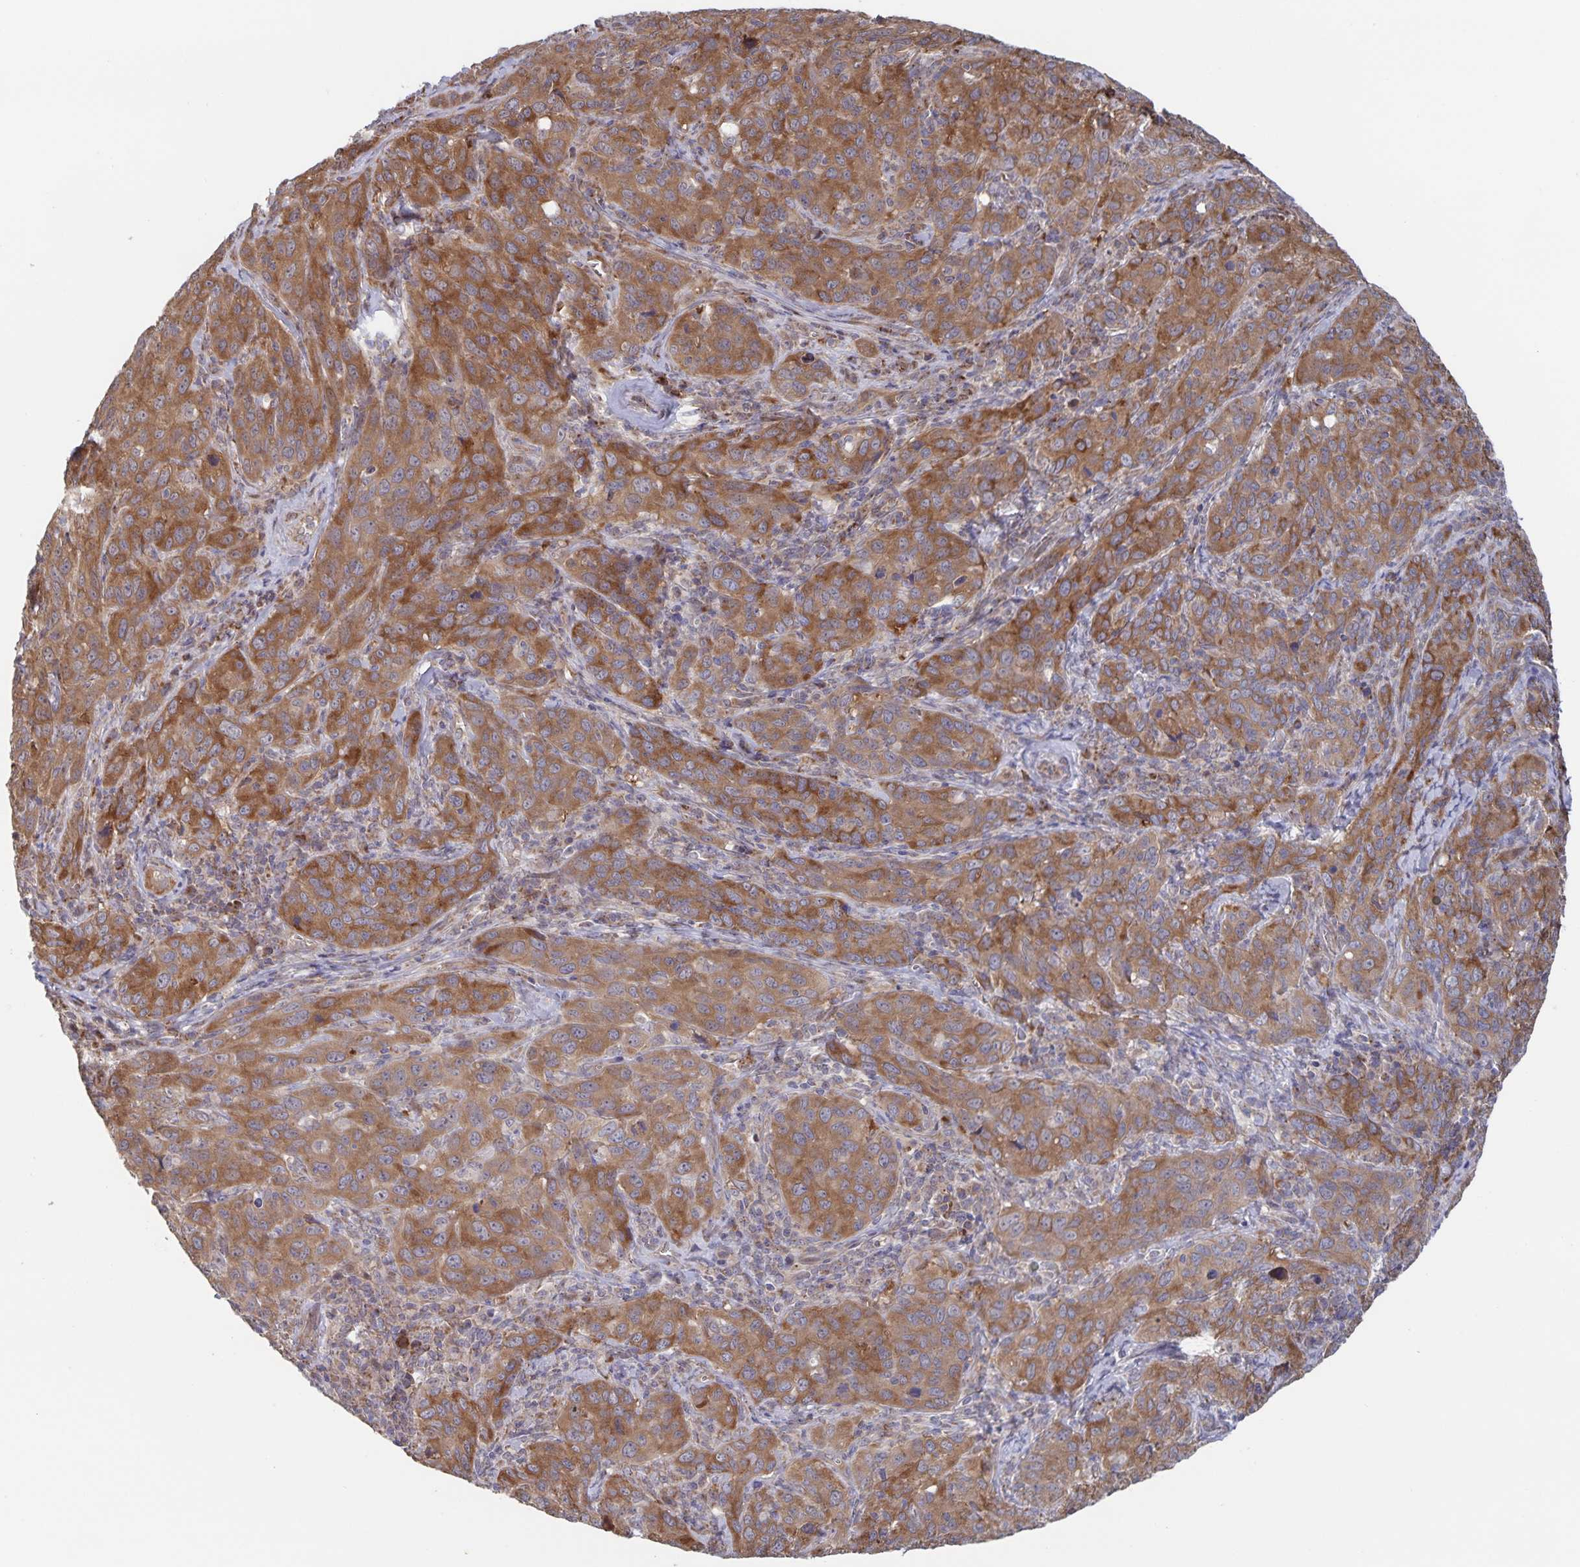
{"staining": {"intensity": "moderate", "quantity": ">75%", "location": "cytoplasmic/membranous"}, "tissue": "cervical cancer", "cell_type": "Tumor cells", "image_type": "cancer", "snomed": [{"axis": "morphology", "description": "Normal tissue, NOS"}, {"axis": "morphology", "description": "Squamous cell carcinoma, NOS"}, {"axis": "topography", "description": "Cervix"}], "caption": "Cervical squamous cell carcinoma was stained to show a protein in brown. There is medium levels of moderate cytoplasmic/membranous staining in about >75% of tumor cells.", "gene": "ACACA", "patient": {"sex": "female", "age": 51}}